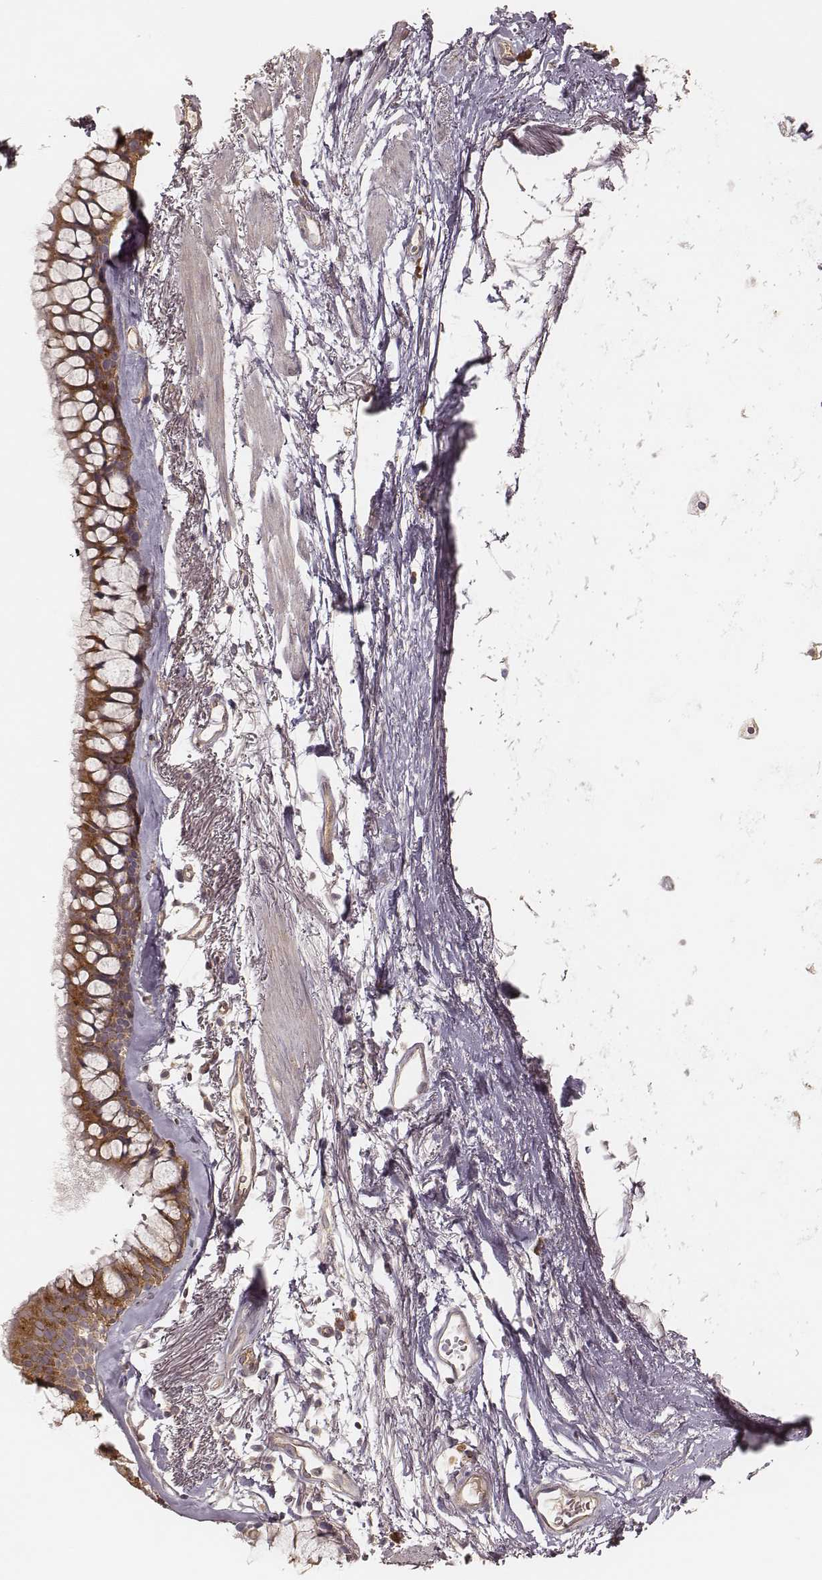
{"staining": {"intensity": "moderate", "quantity": ">75%", "location": "cytoplasmic/membranous"}, "tissue": "bronchus", "cell_type": "Respiratory epithelial cells", "image_type": "normal", "snomed": [{"axis": "morphology", "description": "Normal tissue, NOS"}, {"axis": "morphology", "description": "Squamous cell carcinoma, NOS"}, {"axis": "topography", "description": "Cartilage tissue"}, {"axis": "topography", "description": "Bronchus"}], "caption": "Immunohistochemistry (IHC) of benign human bronchus displays medium levels of moderate cytoplasmic/membranous staining in approximately >75% of respiratory epithelial cells.", "gene": "CARS1", "patient": {"sex": "male", "age": 72}}